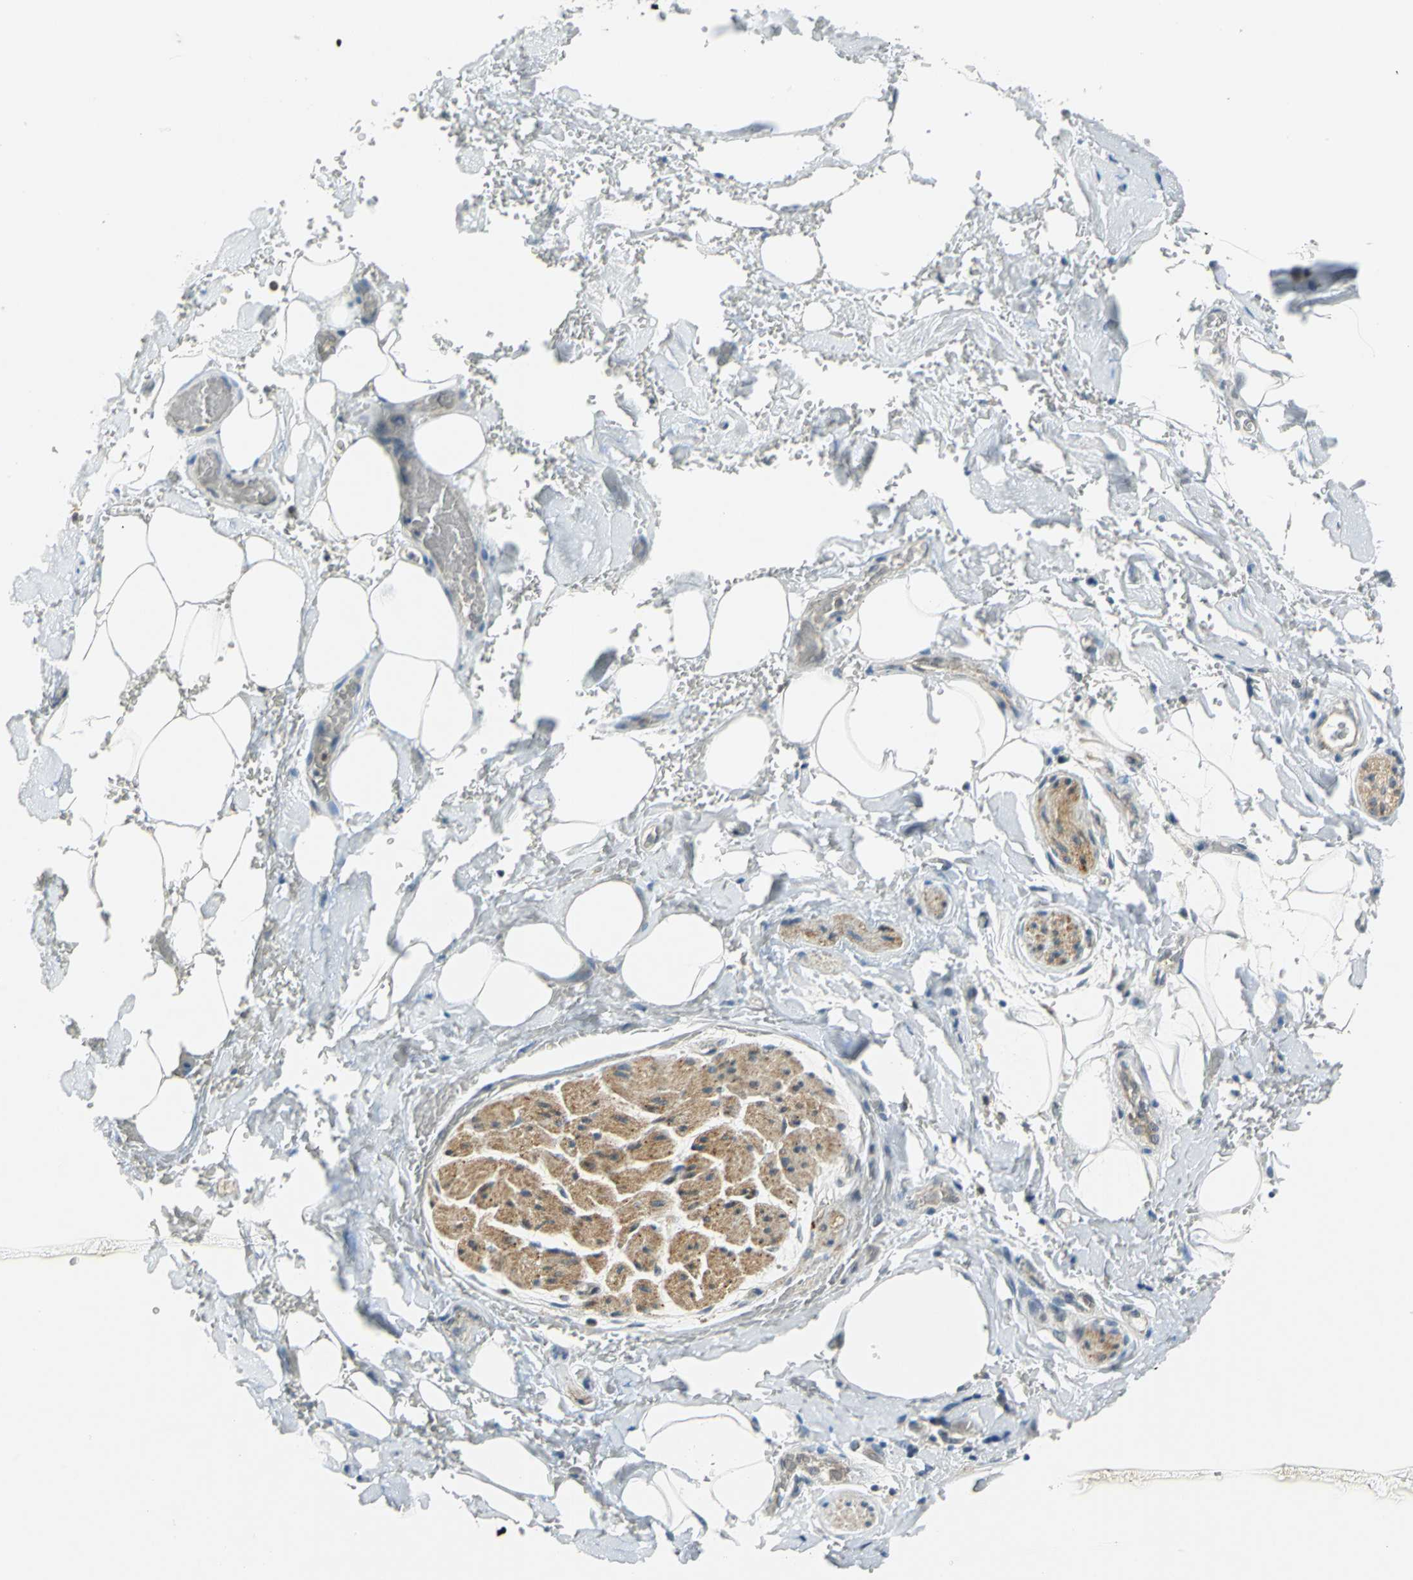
{"staining": {"intensity": "negative", "quantity": "none", "location": "none"}, "tissue": "adipose tissue", "cell_type": "Adipocytes", "image_type": "normal", "snomed": [{"axis": "morphology", "description": "Normal tissue, NOS"}, {"axis": "morphology", "description": "Cholangiocarcinoma"}, {"axis": "topography", "description": "Liver"}, {"axis": "topography", "description": "Peripheral nerve tissue"}], "caption": "The immunohistochemistry (IHC) histopathology image has no significant staining in adipocytes of adipose tissue.", "gene": "PIN1", "patient": {"sex": "male", "age": 50}}